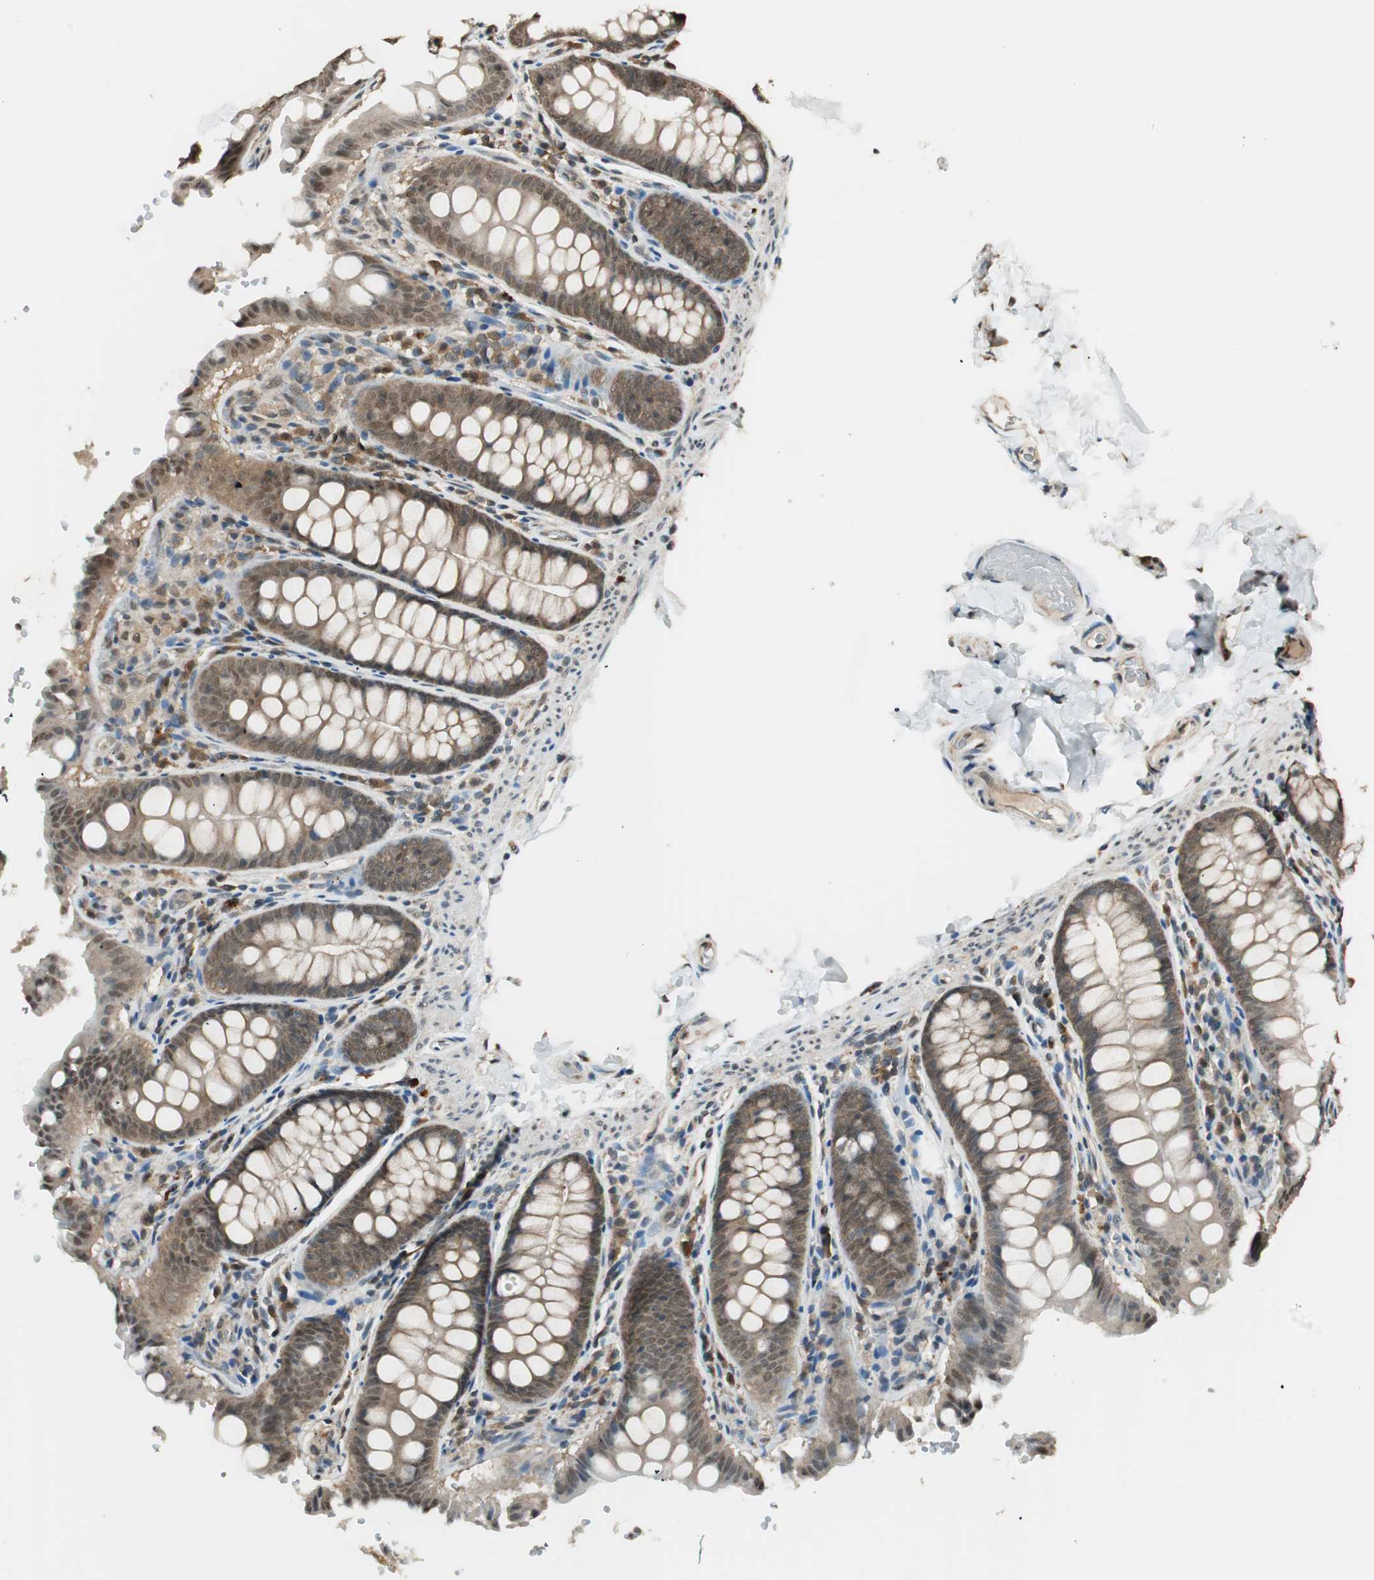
{"staining": {"intensity": "weak", "quantity": ">75%", "location": "cytoplasmic/membranous"}, "tissue": "colon", "cell_type": "Endothelial cells", "image_type": "normal", "snomed": [{"axis": "morphology", "description": "Normal tissue, NOS"}, {"axis": "topography", "description": "Colon"}], "caption": "Endothelial cells reveal low levels of weak cytoplasmic/membranous positivity in approximately >75% of cells in normal colon.", "gene": "USP5", "patient": {"sex": "female", "age": 61}}